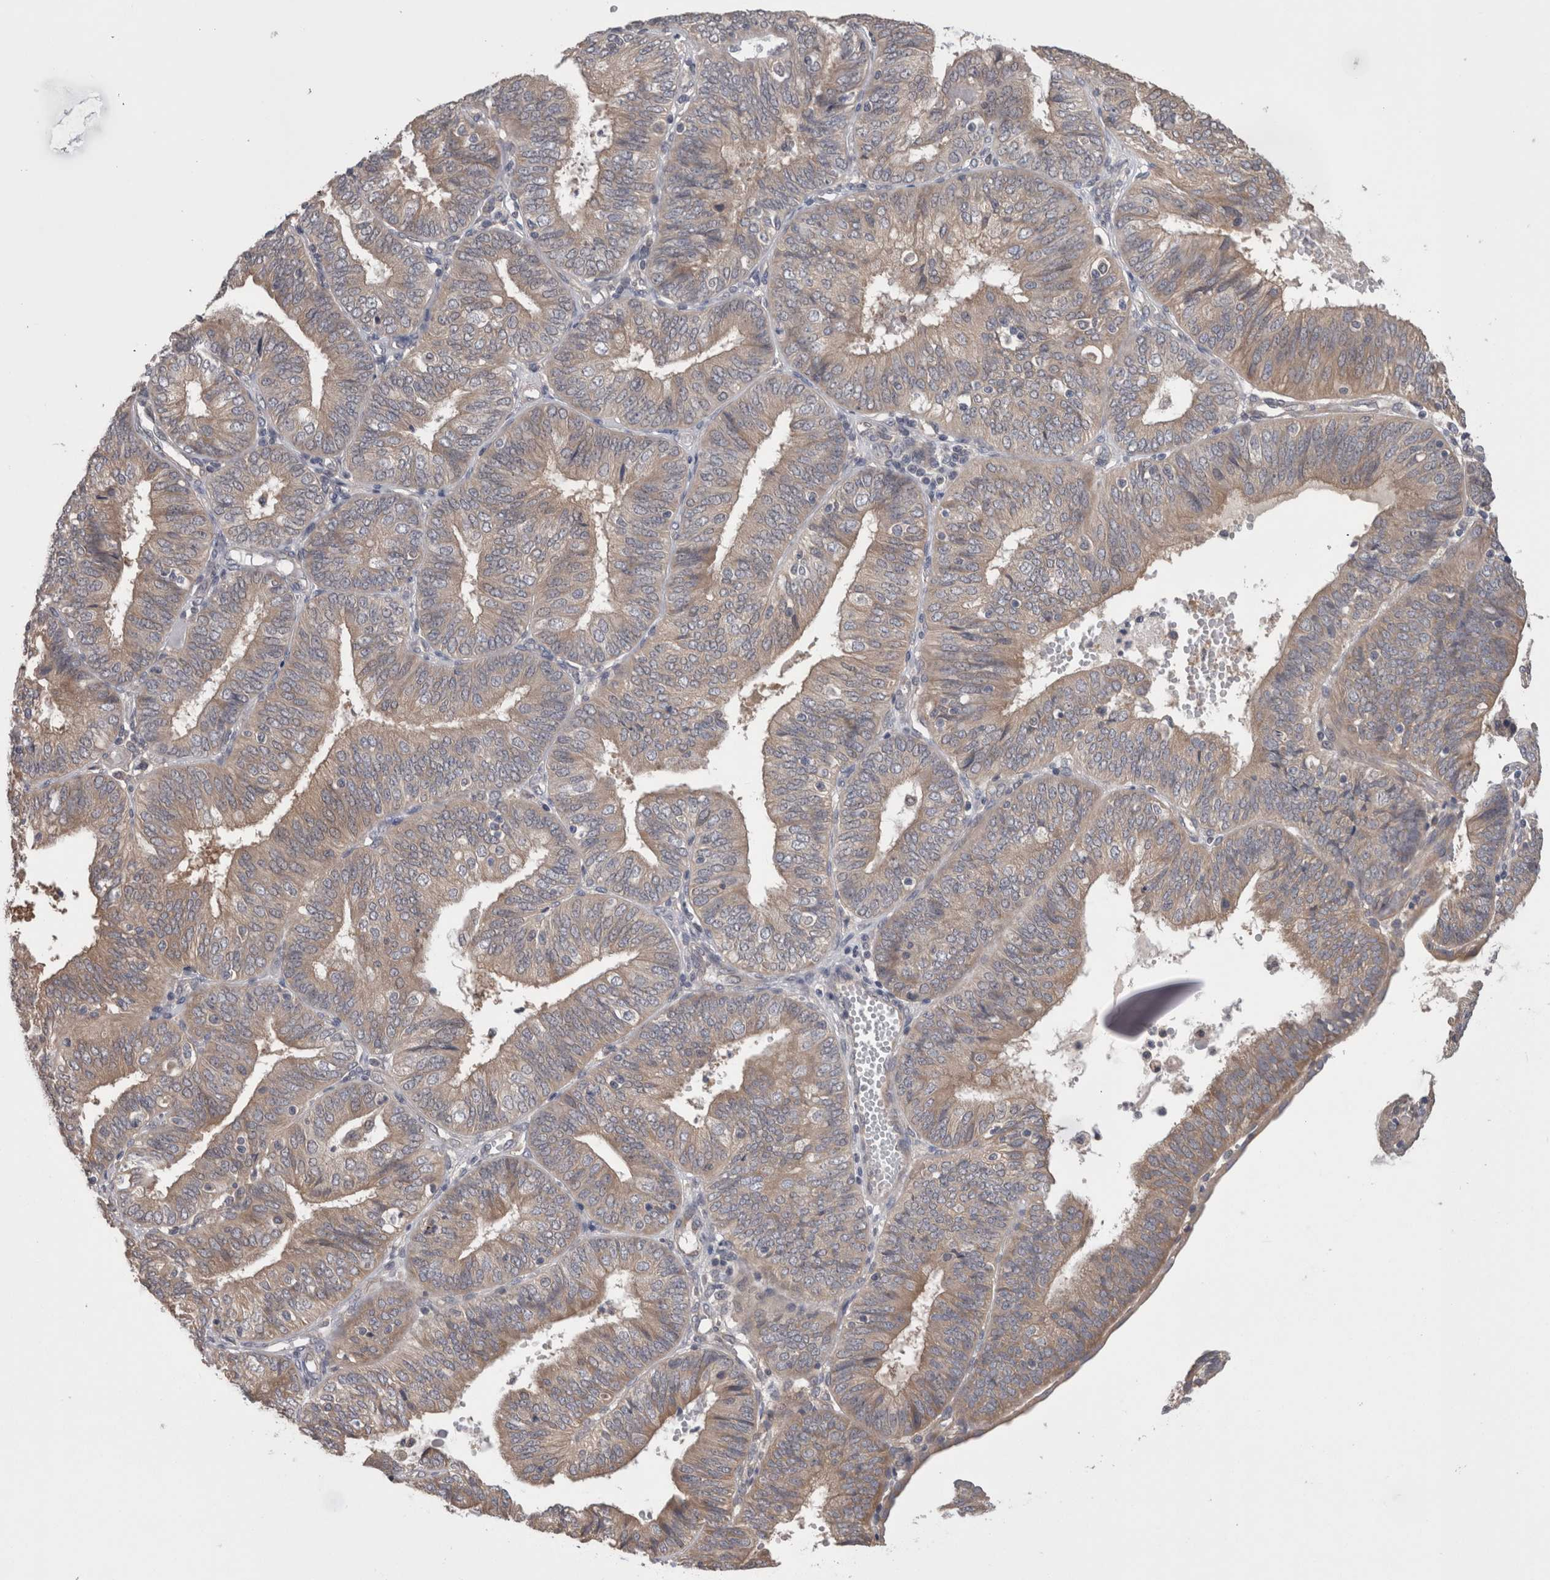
{"staining": {"intensity": "moderate", "quantity": ">75%", "location": "cytoplasmic/membranous"}, "tissue": "endometrial cancer", "cell_type": "Tumor cells", "image_type": "cancer", "snomed": [{"axis": "morphology", "description": "Adenocarcinoma, NOS"}, {"axis": "topography", "description": "Endometrium"}], "caption": "Immunohistochemical staining of human adenocarcinoma (endometrial) reveals medium levels of moderate cytoplasmic/membranous staining in about >75% of tumor cells.", "gene": "DCTN6", "patient": {"sex": "female", "age": 58}}